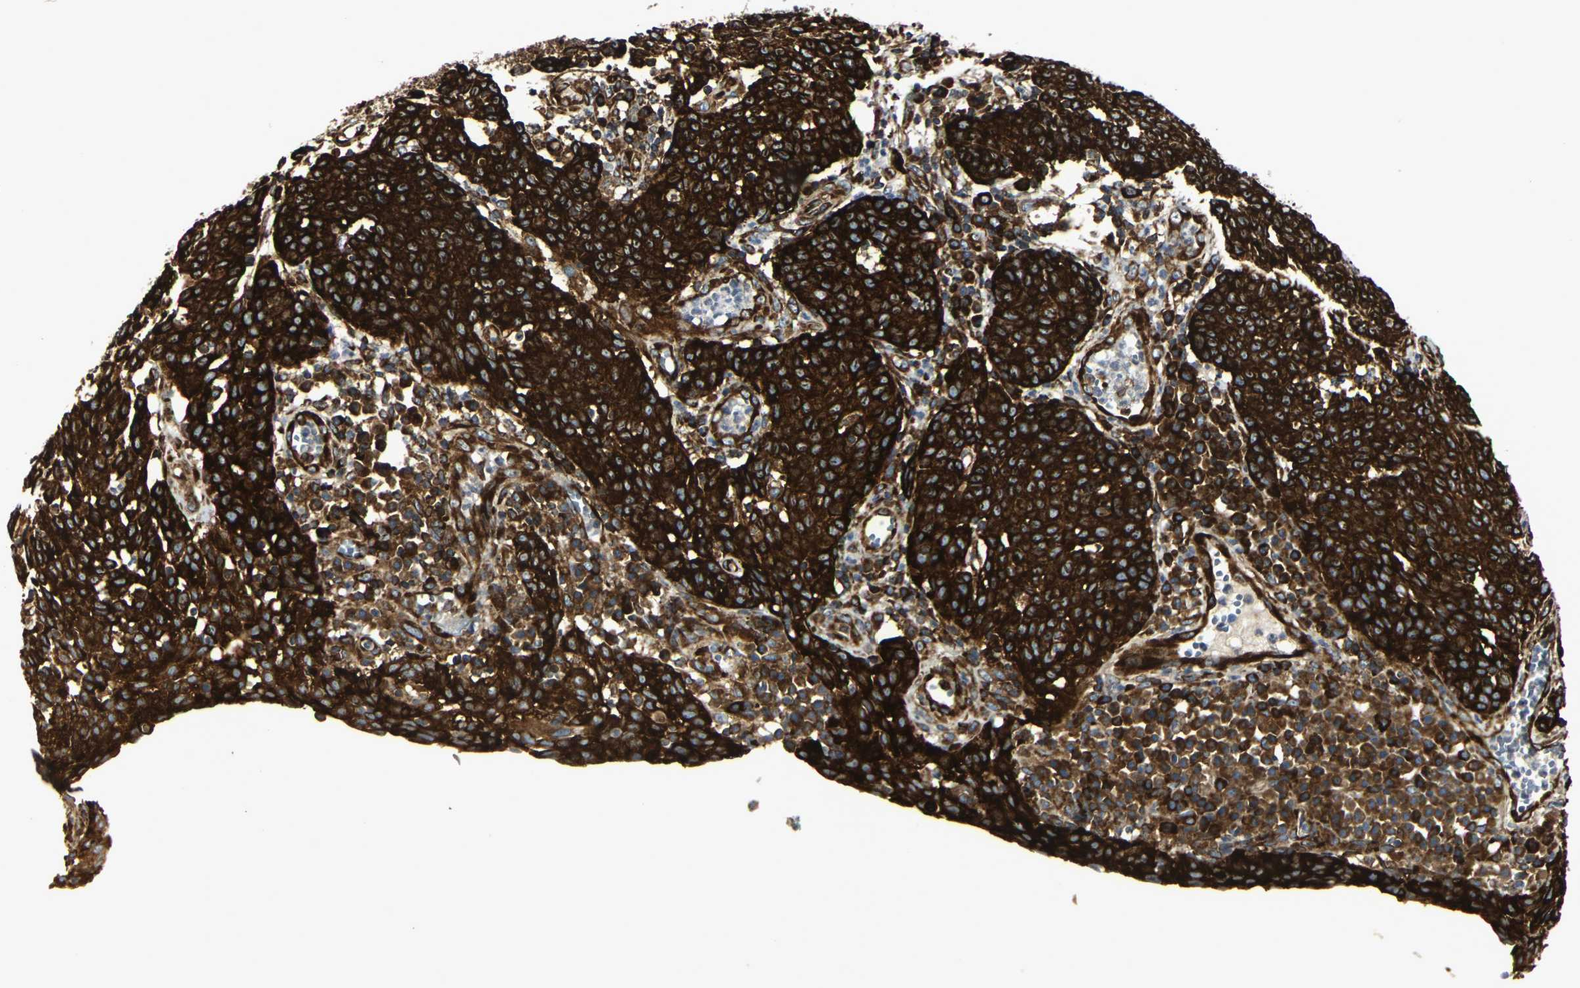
{"staining": {"intensity": "strong", "quantity": ">75%", "location": "cytoplasmic/membranous"}, "tissue": "cervical cancer", "cell_type": "Tumor cells", "image_type": "cancer", "snomed": [{"axis": "morphology", "description": "Squamous cell carcinoma, NOS"}, {"axis": "topography", "description": "Cervix"}], "caption": "Cervical squamous cell carcinoma stained with a brown dye displays strong cytoplasmic/membranous positive staining in about >75% of tumor cells.", "gene": "MARCHF2", "patient": {"sex": "female", "age": 34}}